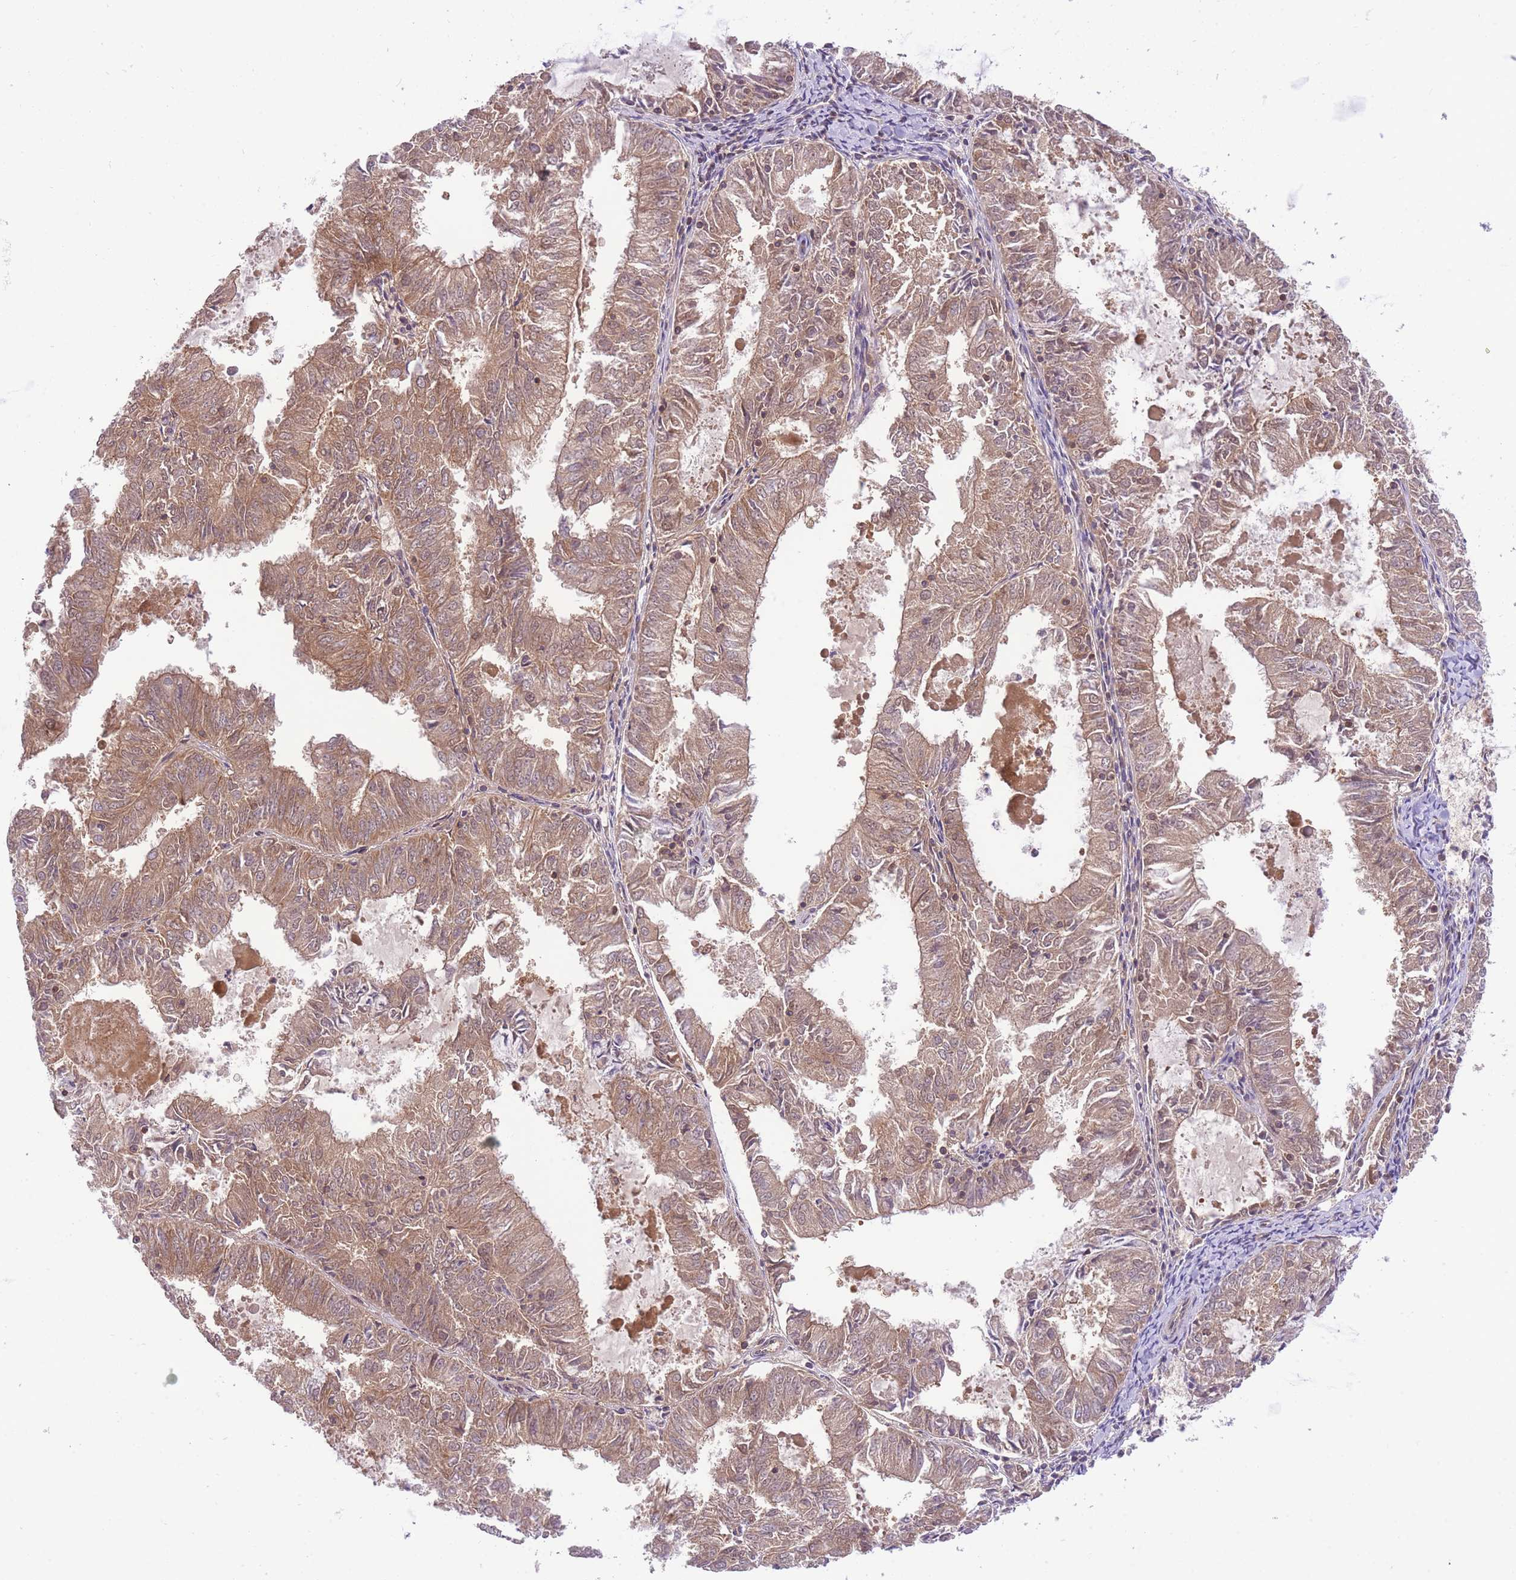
{"staining": {"intensity": "moderate", "quantity": ">75%", "location": "cytoplasmic/membranous,nuclear"}, "tissue": "endometrial cancer", "cell_type": "Tumor cells", "image_type": "cancer", "snomed": [{"axis": "morphology", "description": "Adenocarcinoma, NOS"}, {"axis": "topography", "description": "Endometrium"}], "caption": "Immunohistochemical staining of endometrial cancer shows moderate cytoplasmic/membranous and nuclear protein staining in approximately >75% of tumor cells.", "gene": "PREP", "patient": {"sex": "female", "age": 57}}